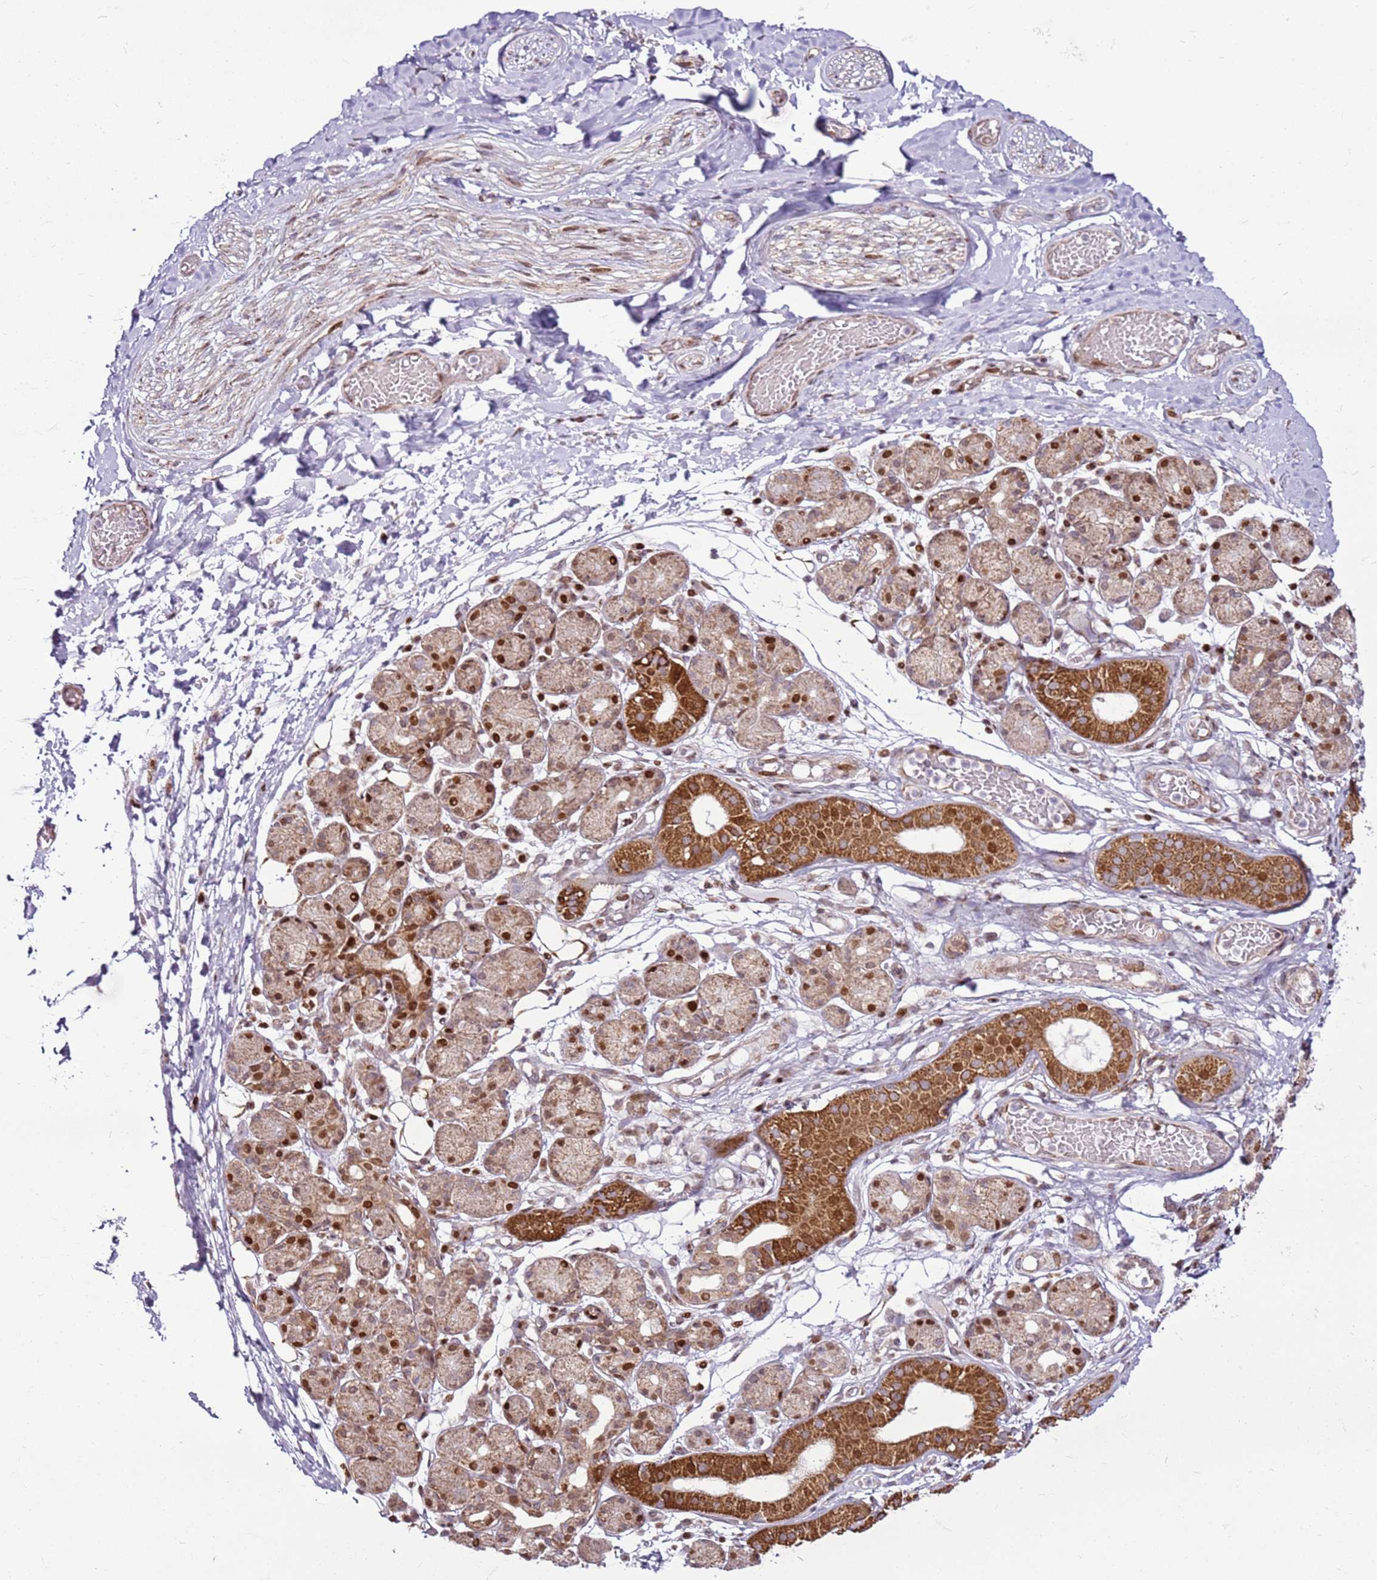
{"staining": {"intensity": "weak", "quantity": "<25%", "location": "cytoplasmic/membranous"}, "tissue": "adipose tissue", "cell_type": "Adipocytes", "image_type": "normal", "snomed": [{"axis": "morphology", "description": "Normal tissue, NOS"}, {"axis": "topography", "description": "Salivary gland"}, {"axis": "topography", "description": "Peripheral nerve tissue"}], "caption": "This micrograph is of normal adipose tissue stained with IHC to label a protein in brown with the nuclei are counter-stained blue. There is no staining in adipocytes.", "gene": "PCTP", "patient": {"sex": "male", "age": 62}}